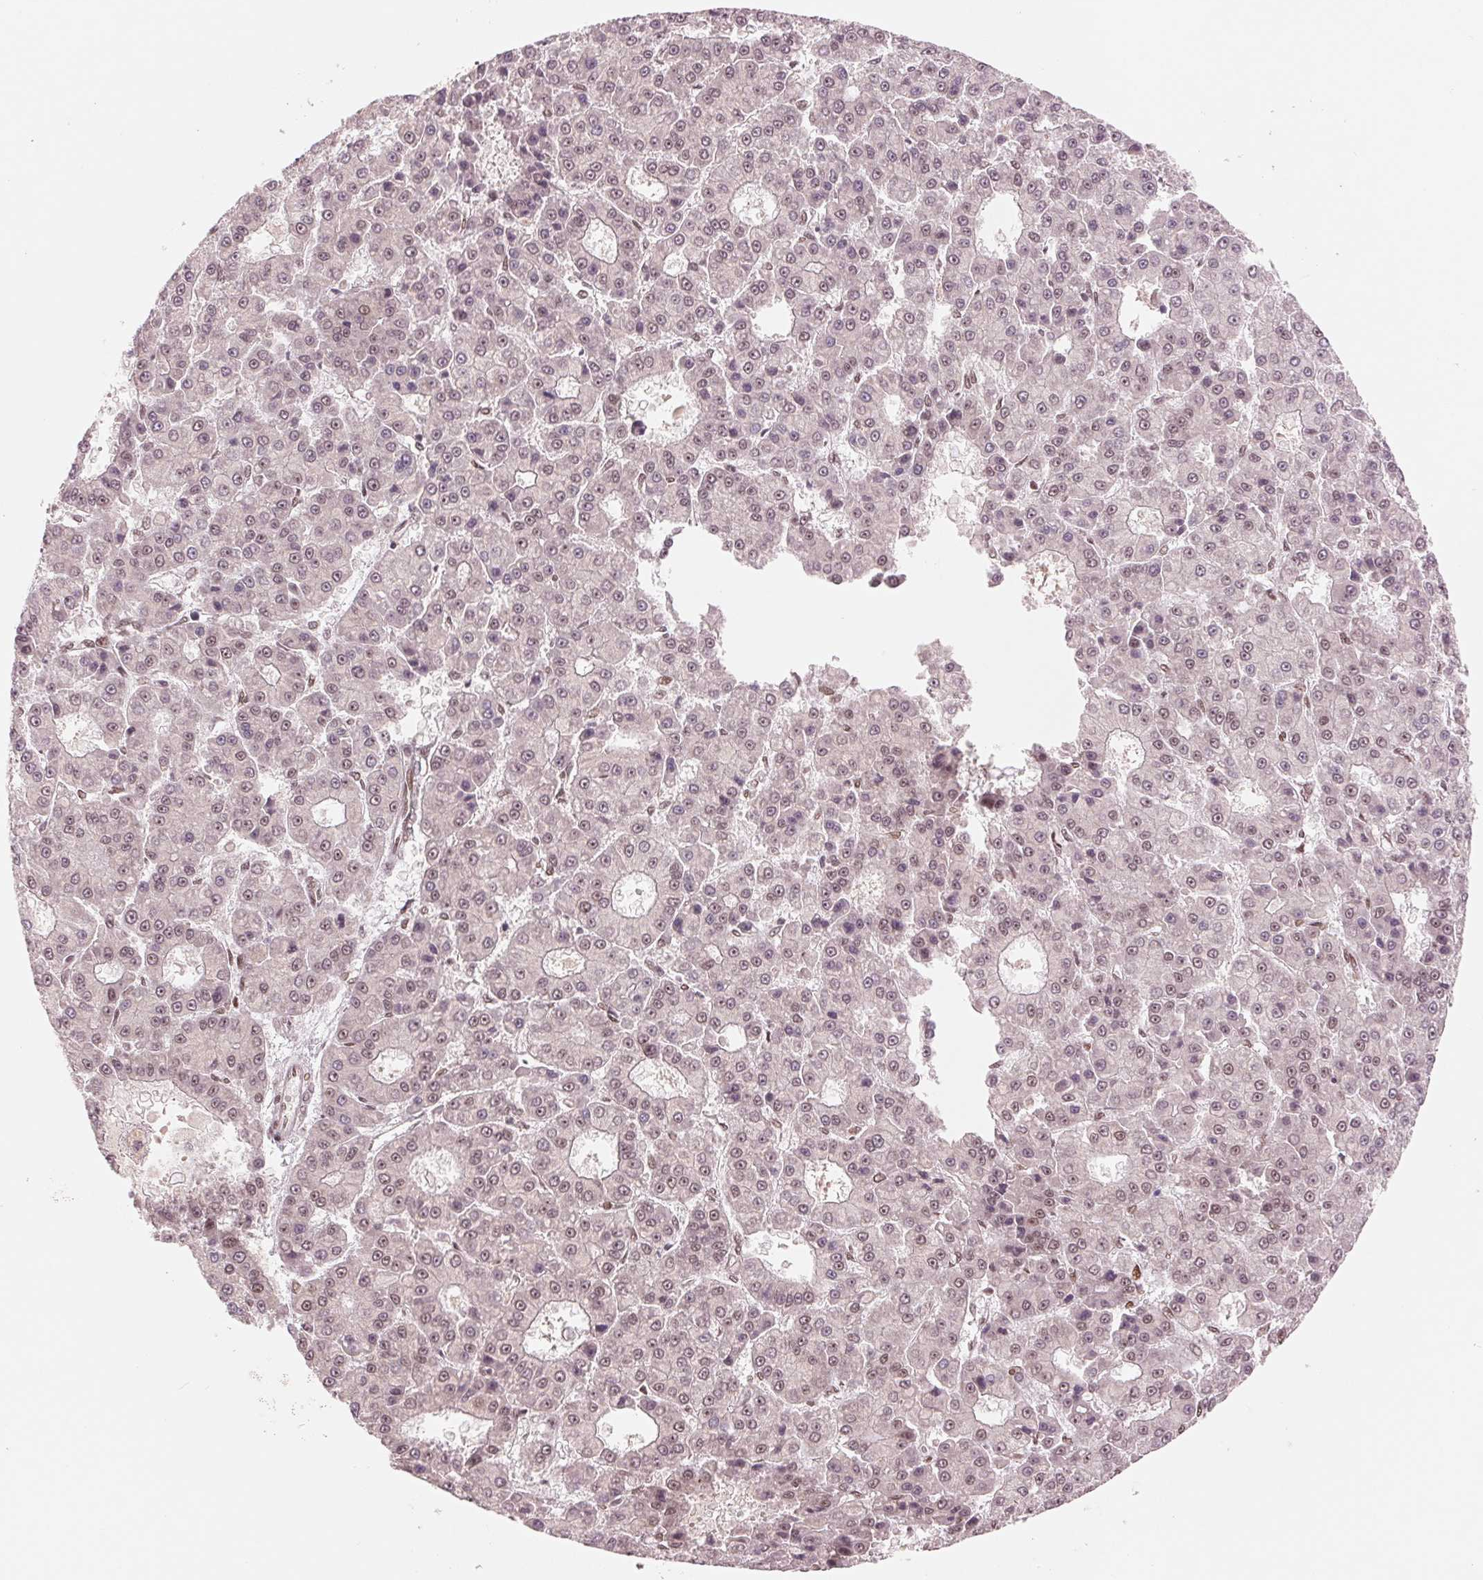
{"staining": {"intensity": "weak", "quantity": "25%-75%", "location": "nuclear"}, "tissue": "liver cancer", "cell_type": "Tumor cells", "image_type": "cancer", "snomed": [{"axis": "morphology", "description": "Carcinoma, Hepatocellular, NOS"}, {"axis": "topography", "description": "Liver"}], "caption": "DAB (3,3'-diaminobenzidine) immunohistochemical staining of human hepatocellular carcinoma (liver) exhibits weak nuclear protein expression in about 25%-75% of tumor cells.", "gene": "TTLL9", "patient": {"sex": "male", "age": 70}}